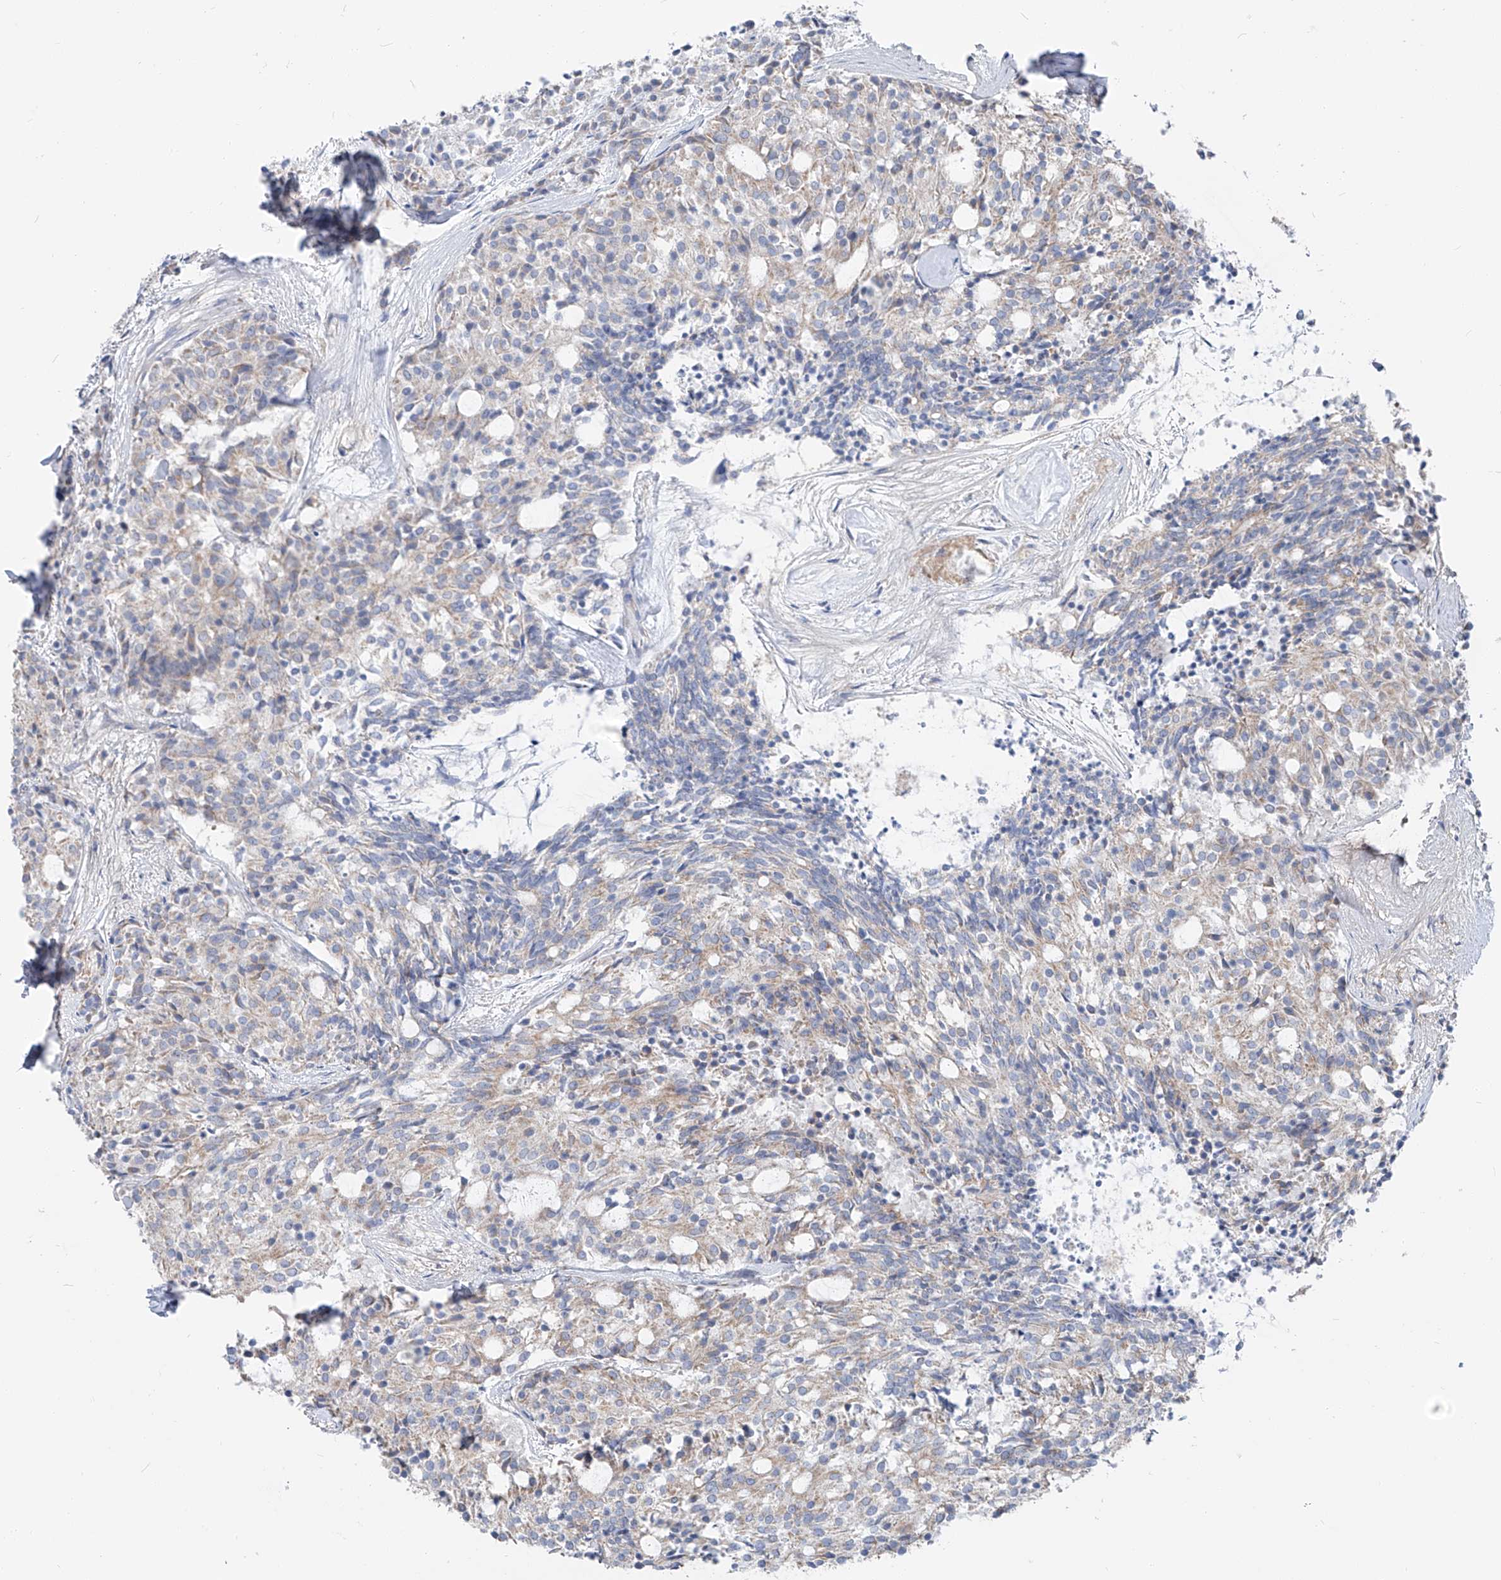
{"staining": {"intensity": "negative", "quantity": "none", "location": "none"}, "tissue": "carcinoid", "cell_type": "Tumor cells", "image_type": "cancer", "snomed": [{"axis": "morphology", "description": "Carcinoid, malignant, NOS"}, {"axis": "topography", "description": "Pancreas"}], "caption": "Immunohistochemistry histopathology image of carcinoid (malignant) stained for a protein (brown), which reveals no staining in tumor cells.", "gene": "UFL1", "patient": {"sex": "female", "age": 54}}